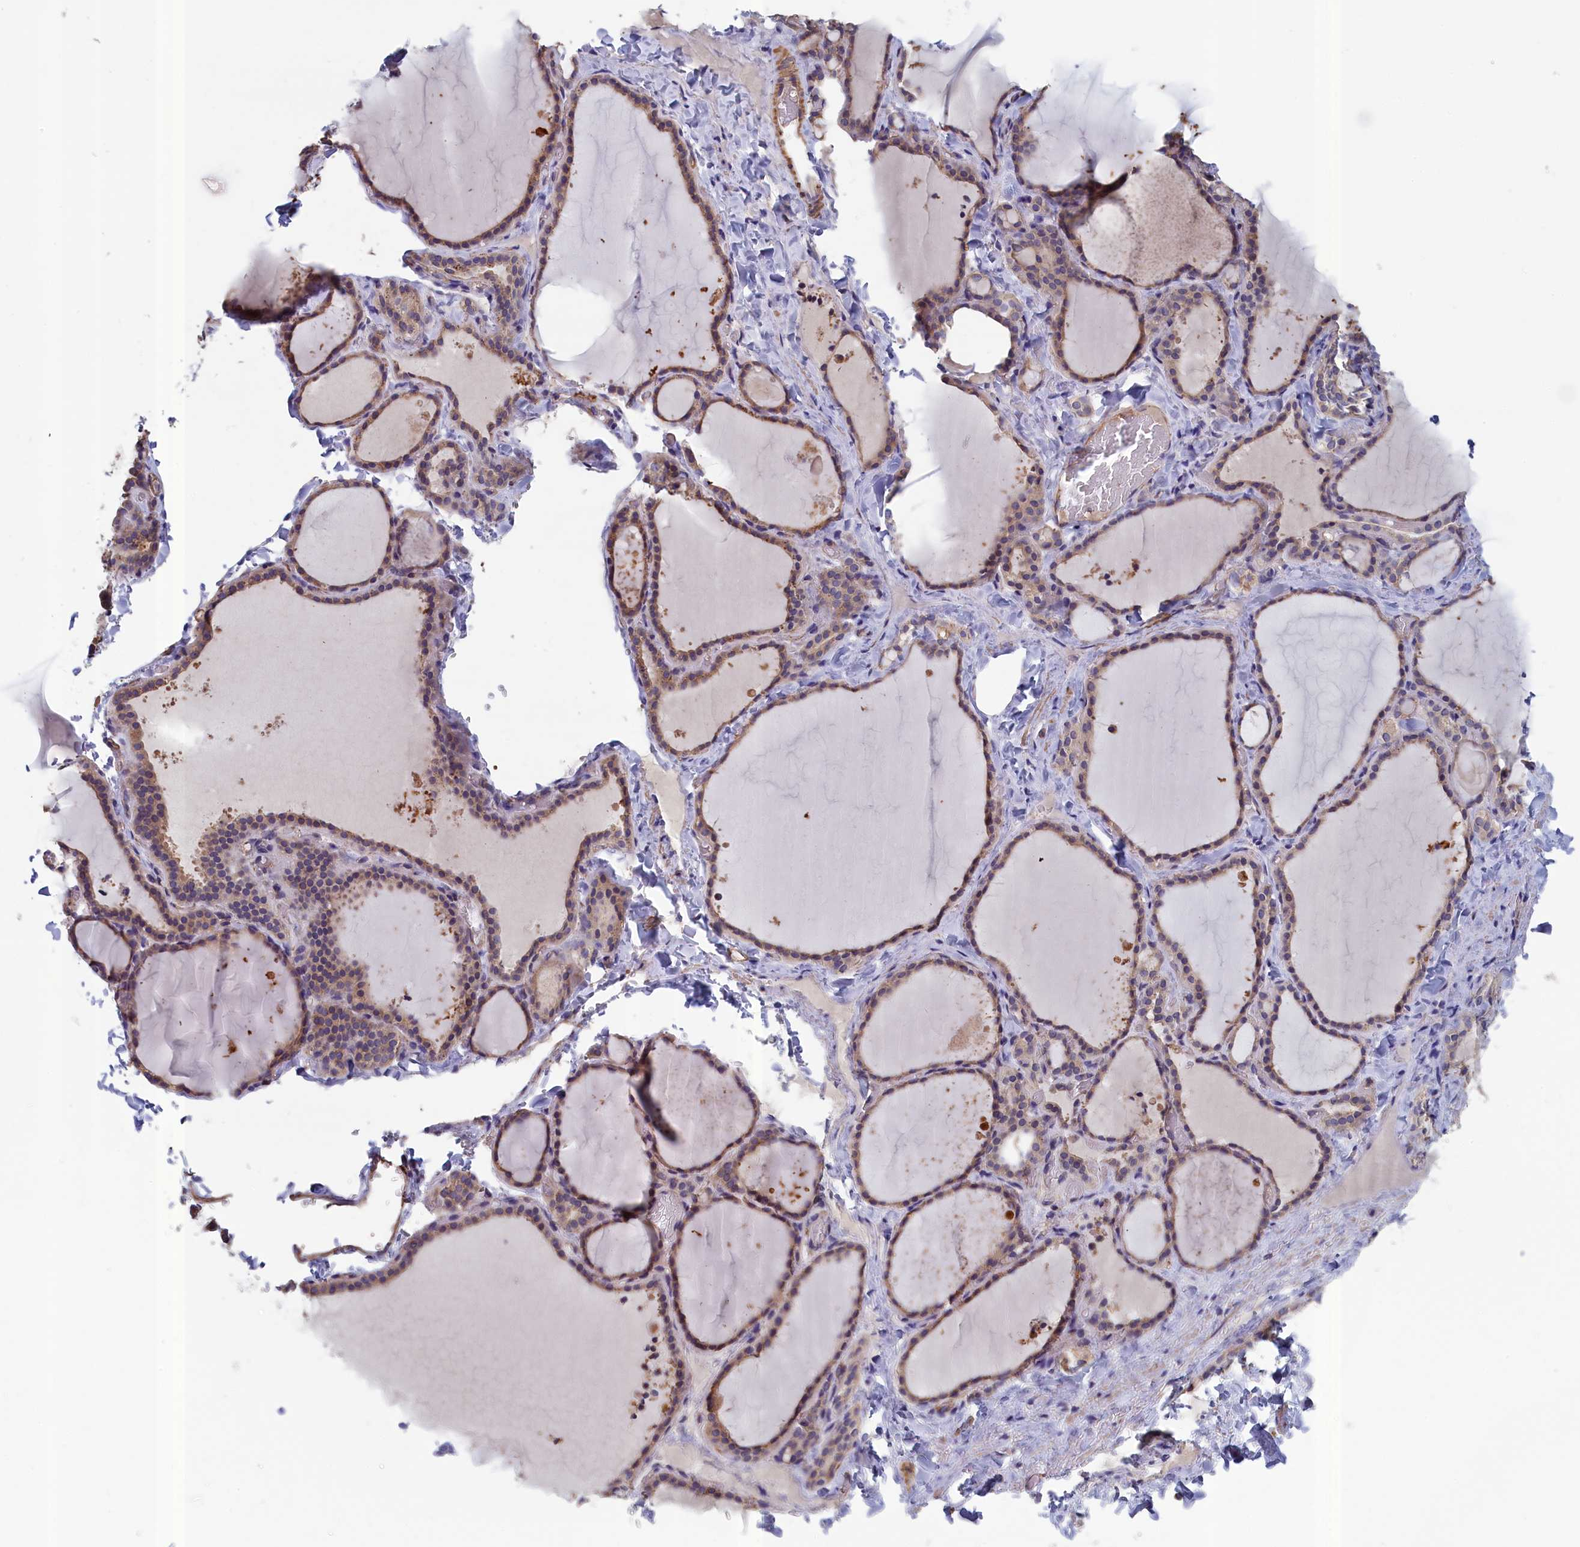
{"staining": {"intensity": "moderate", "quantity": ">75%", "location": "cytoplasmic/membranous"}, "tissue": "thyroid gland", "cell_type": "Glandular cells", "image_type": "normal", "snomed": [{"axis": "morphology", "description": "Normal tissue, NOS"}, {"axis": "topography", "description": "Thyroid gland"}], "caption": "Brown immunohistochemical staining in unremarkable human thyroid gland displays moderate cytoplasmic/membranous staining in about >75% of glandular cells. (Stains: DAB in brown, nuclei in blue, Microscopy: brightfield microscopy at high magnification).", "gene": "ANKRD2", "patient": {"sex": "female", "age": 22}}